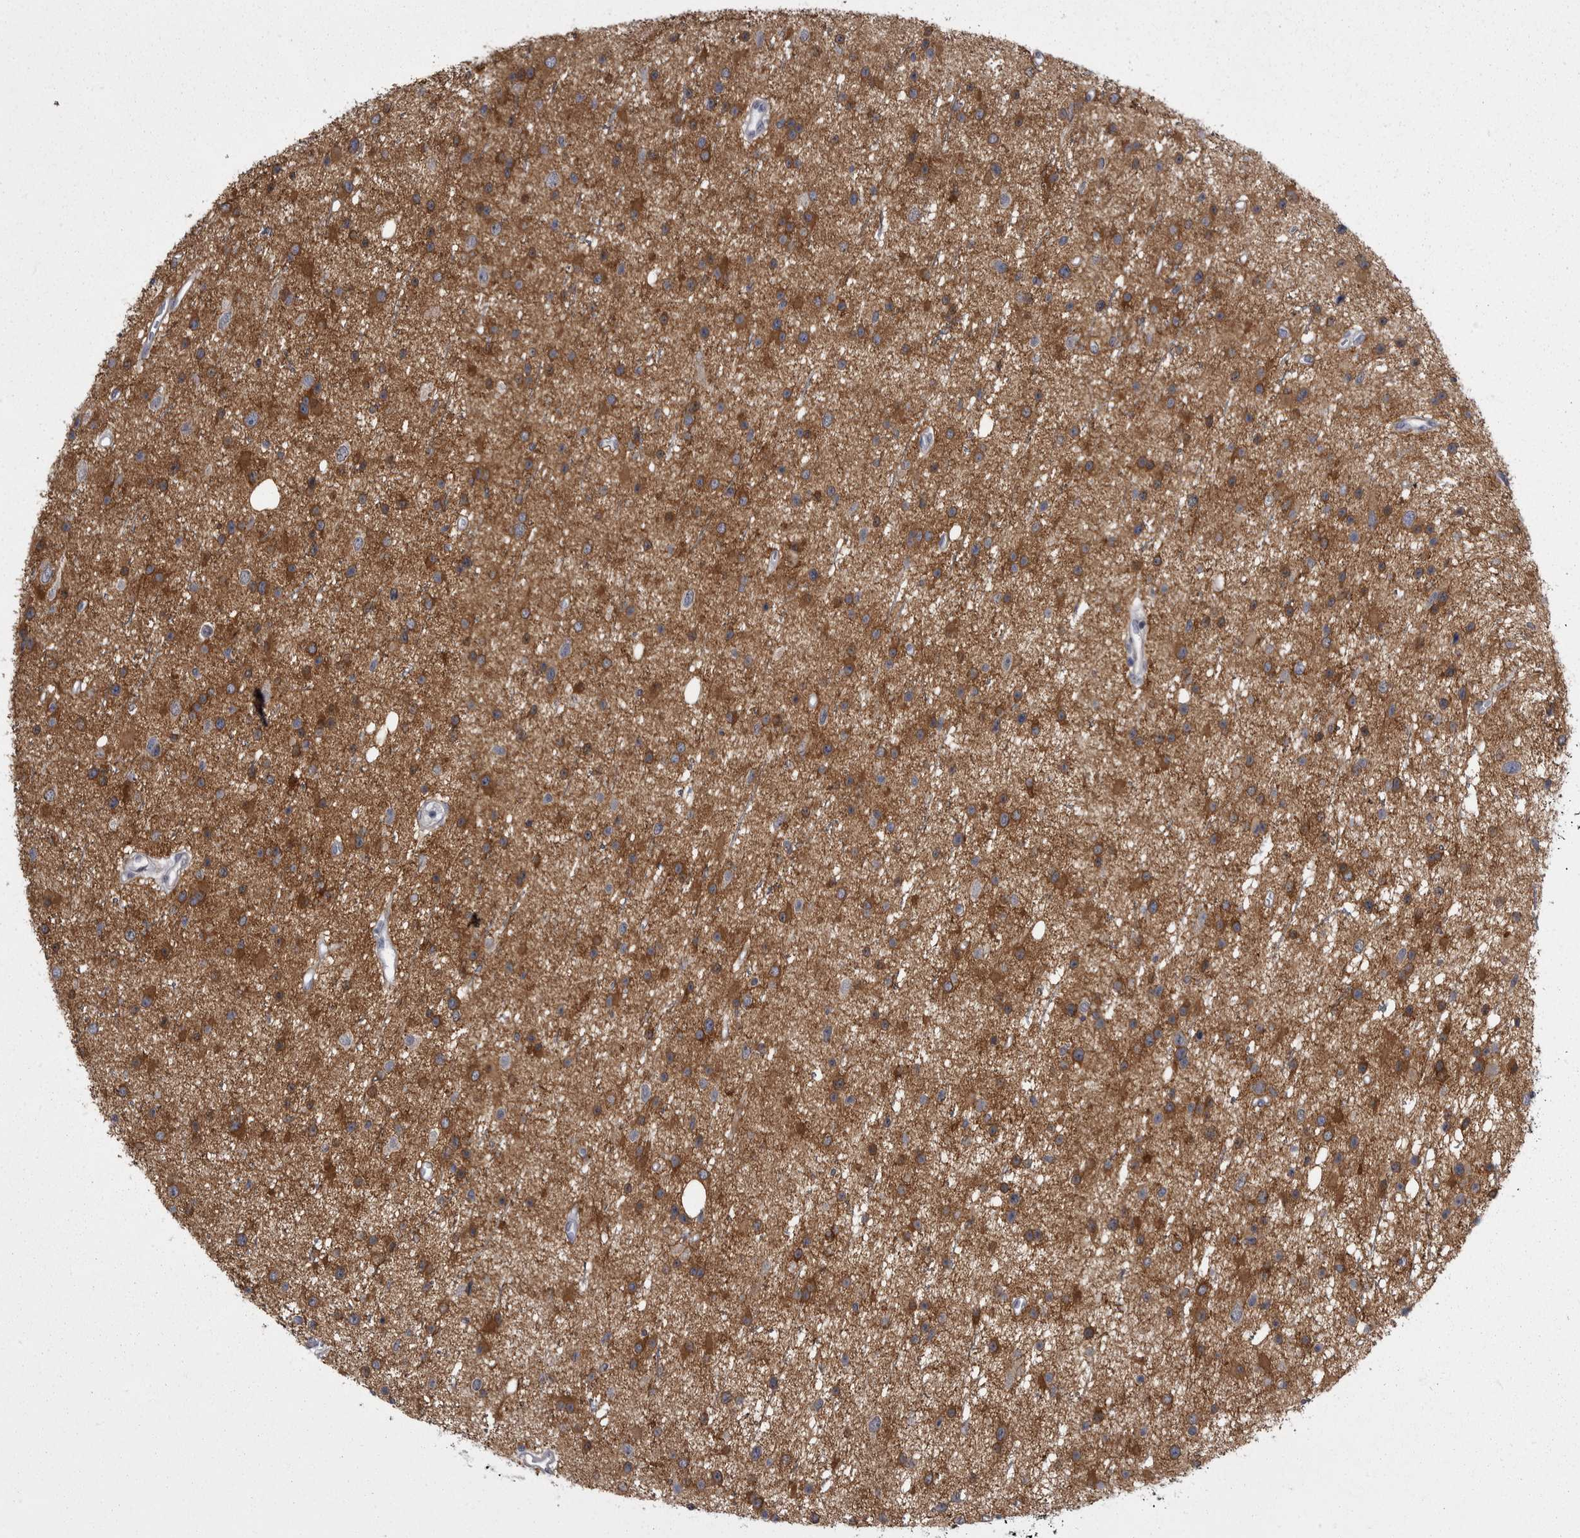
{"staining": {"intensity": "moderate", "quantity": "25%-75%", "location": "cytoplasmic/membranous"}, "tissue": "glioma", "cell_type": "Tumor cells", "image_type": "cancer", "snomed": [{"axis": "morphology", "description": "Glioma, malignant, Low grade"}, {"axis": "topography", "description": "Cerebral cortex"}], "caption": "Malignant low-grade glioma tissue demonstrates moderate cytoplasmic/membranous staining in about 25%-75% of tumor cells", "gene": "ANK2", "patient": {"sex": "female", "age": 39}}